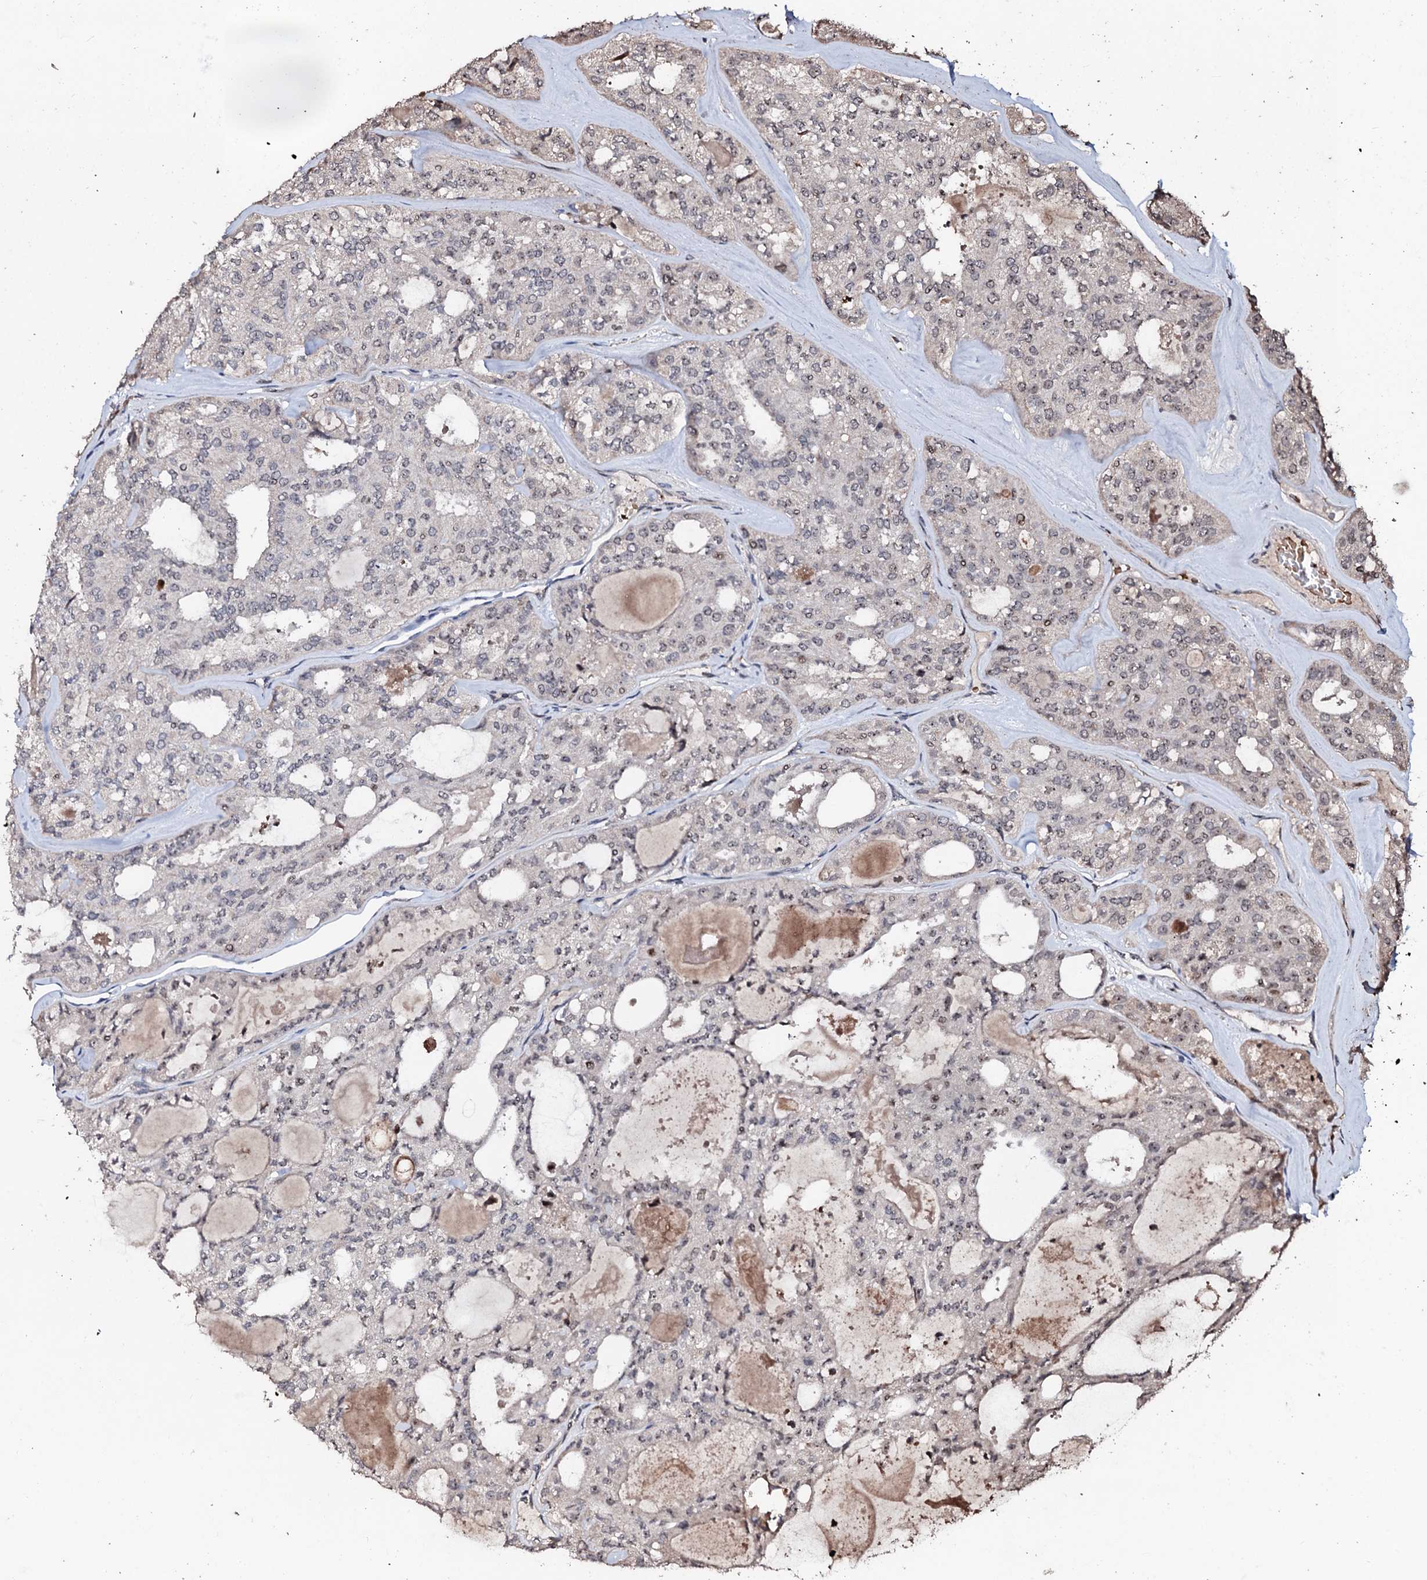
{"staining": {"intensity": "weak", "quantity": "25%-75%", "location": "nuclear"}, "tissue": "thyroid cancer", "cell_type": "Tumor cells", "image_type": "cancer", "snomed": [{"axis": "morphology", "description": "Follicular adenoma carcinoma, NOS"}, {"axis": "topography", "description": "Thyroid gland"}], "caption": "Protein expression analysis of human thyroid follicular adenoma carcinoma reveals weak nuclear staining in approximately 25%-75% of tumor cells.", "gene": "SUPT7L", "patient": {"sex": "male", "age": 75}}